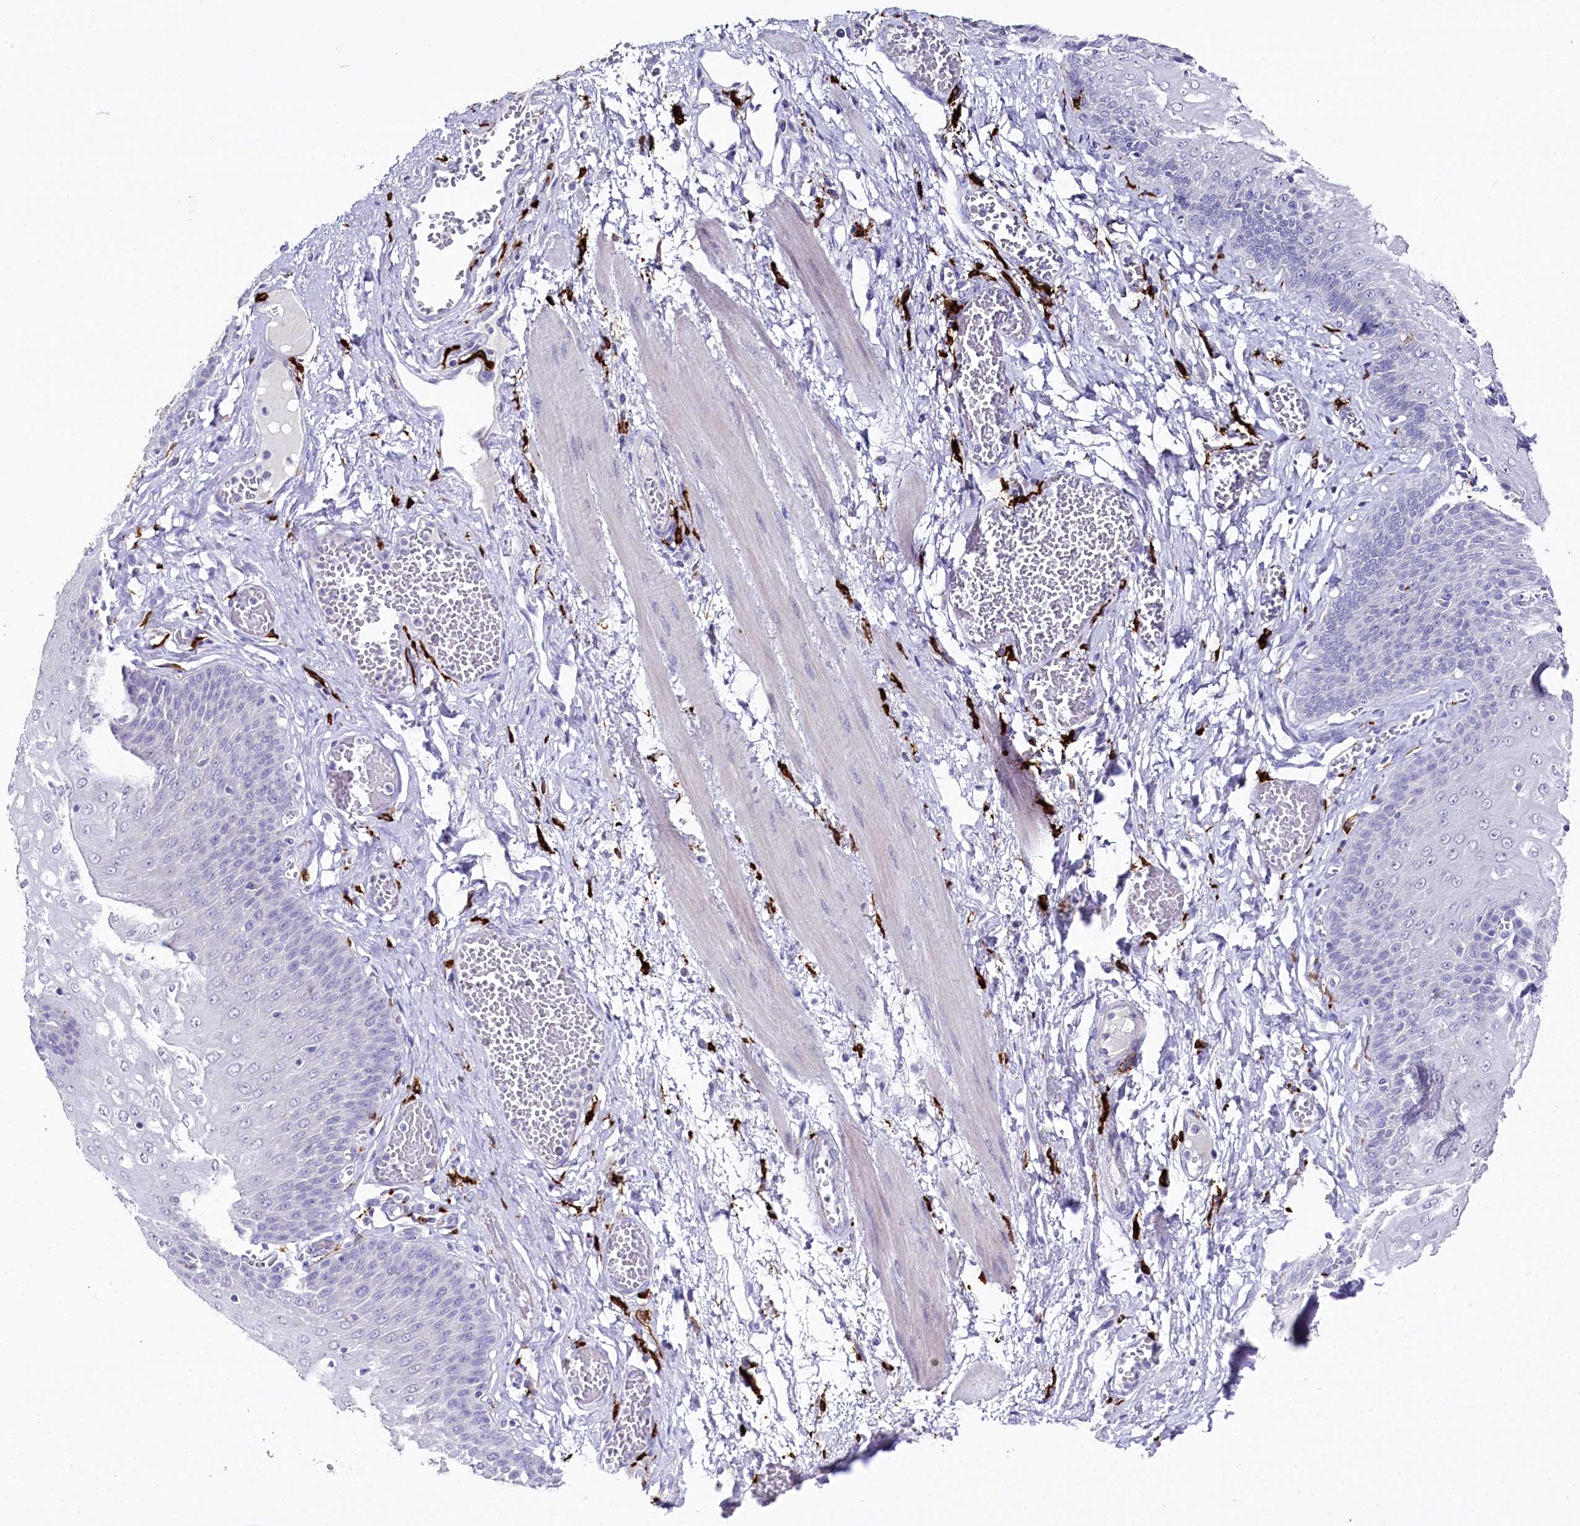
{"staining": {"intensity": "negative", "quantity": "none", "location": "none"}, "tissue": "esophagus", "cell_type": "Squamous epithelial cells", "image_type": "normal", "snomed": [{"axis": "morphology", "description": "Normal tissue, NOS"}, {"axis": "topography", "description": "Esophagus"}], "caption": "DAB (3,3'-diaminobenzidine) immunohistochemical staining of unremarkable human esophagus demonstrates no significant expression in squamous epithelial cells. (Stains: DAB (3,3'-diaminobenzidine) IHC with hematoxylin counter stain, Microscopy: brightfield microscopy at high magnification).", "gene": "CLEC4M", "patient": {"sex": "male", "age": 60}}